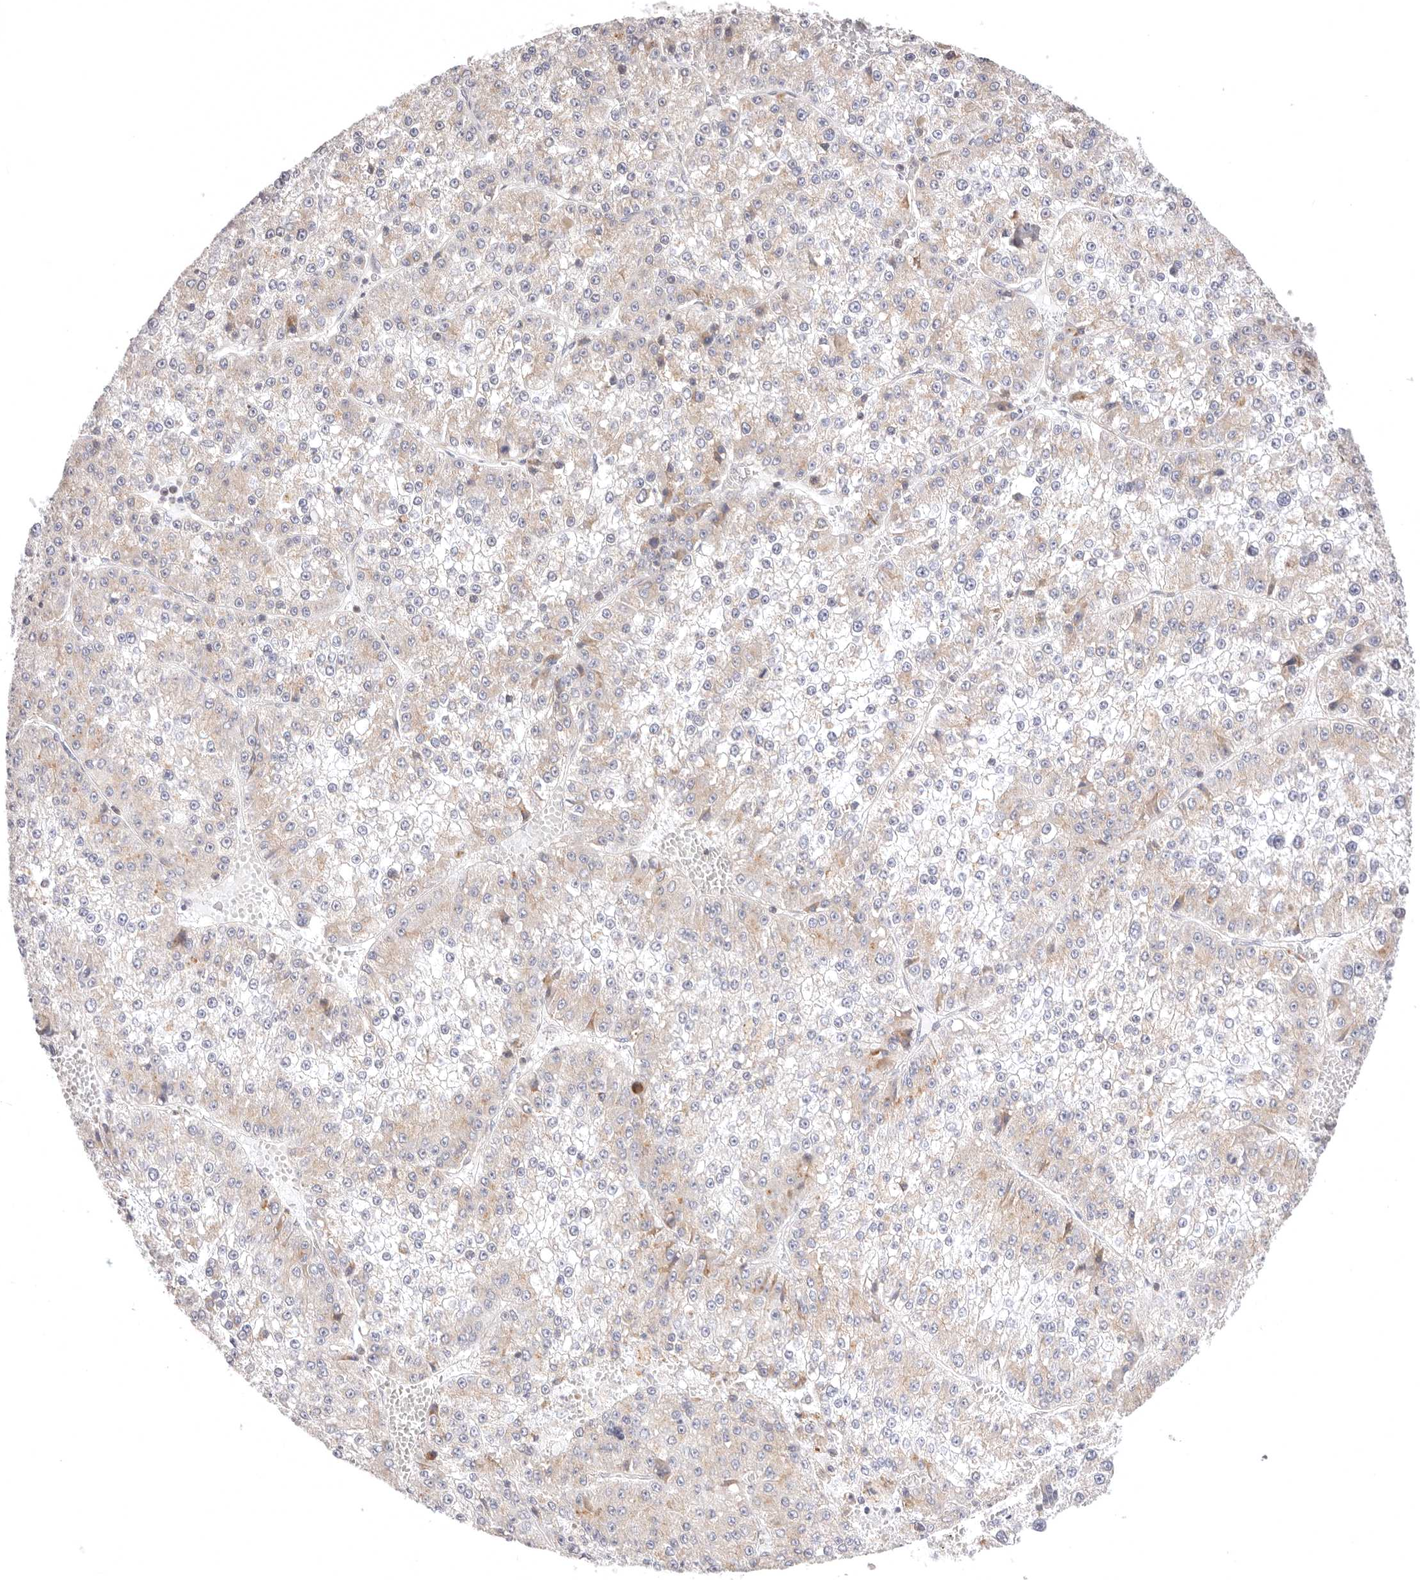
{"staining": {"intensity": "weak", "quantity": "<25%", "location": "cytoplasmic/membranous"}, "tissue": "liver cancer", "cell_type": "Tumor cells", "image_type": "cancer", "snomed": [{"axis": "morphology", "description": "Carcinoma, Hepatocellular, NOS"}, {"axis": "topography", "description": "Liver"}], "caption": "This photomicrograph is of liver cancer (hepatocellular carcinoma) stained with immunohistochemistry (IHC) to label a protein in brown with the nuclei are counter-stained blue. There is no positivity in tumor cells.", "gene": "KCMF1", "patient": {"sex": "female", "age": 73}}